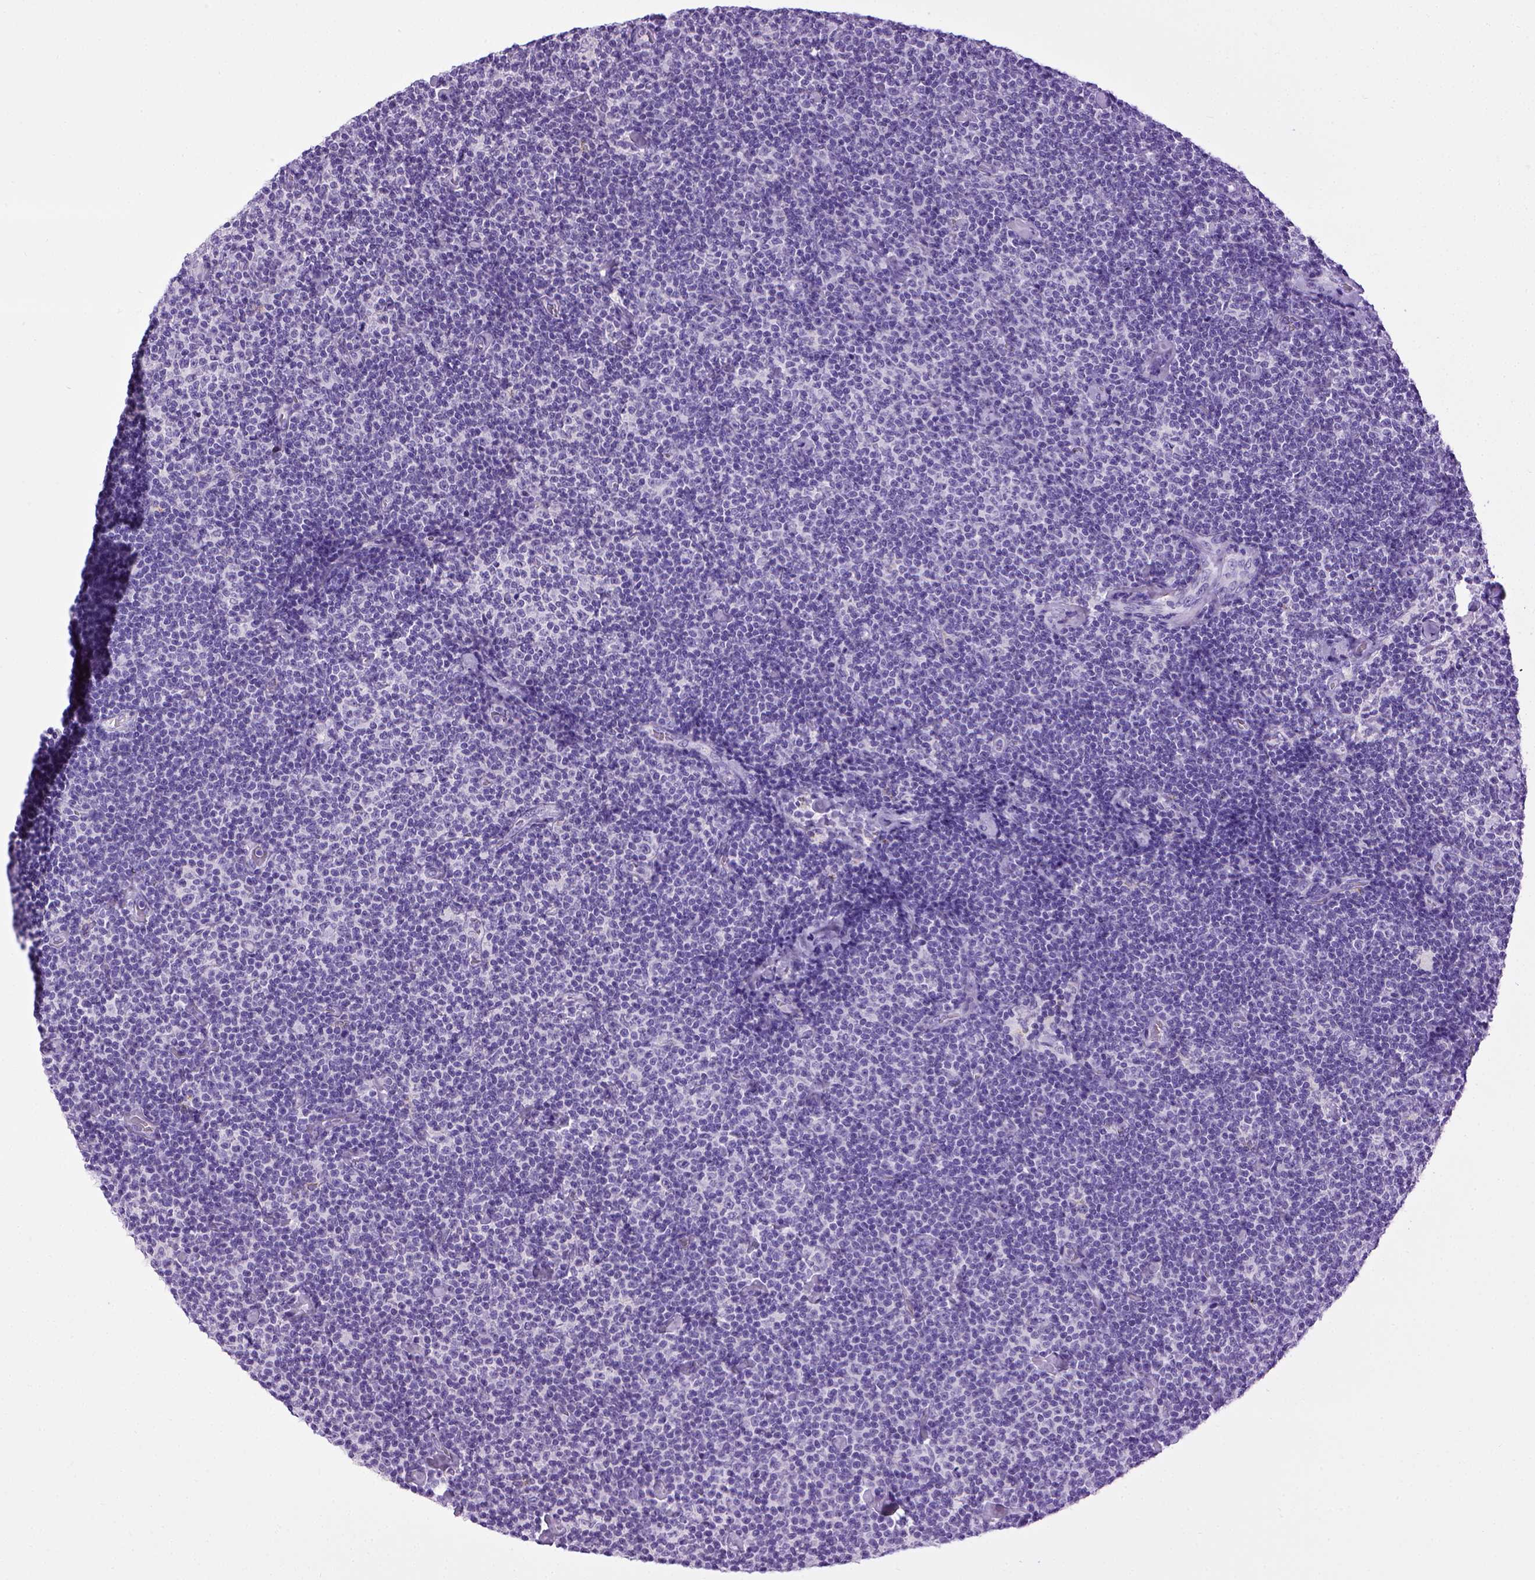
{"staining": {"intensity": "negative", "quantity": "none", "location": "none"}, "tissue": "lymphoma", "cell_type": "Tumor cells", "image_type": "cancer", "snomed": [{"axis": "morphology", "description": "Malignant lymphoma, non-Hodgkin's type, Low grade"}, {"axis": "topography", "description": "Lymph node"}], "caption": "Photomicrograph shows no significant protein staining in tumor cells of lymphoma.", "gene": "CDH1", "patient": {"sex": "male", "age": 81}}